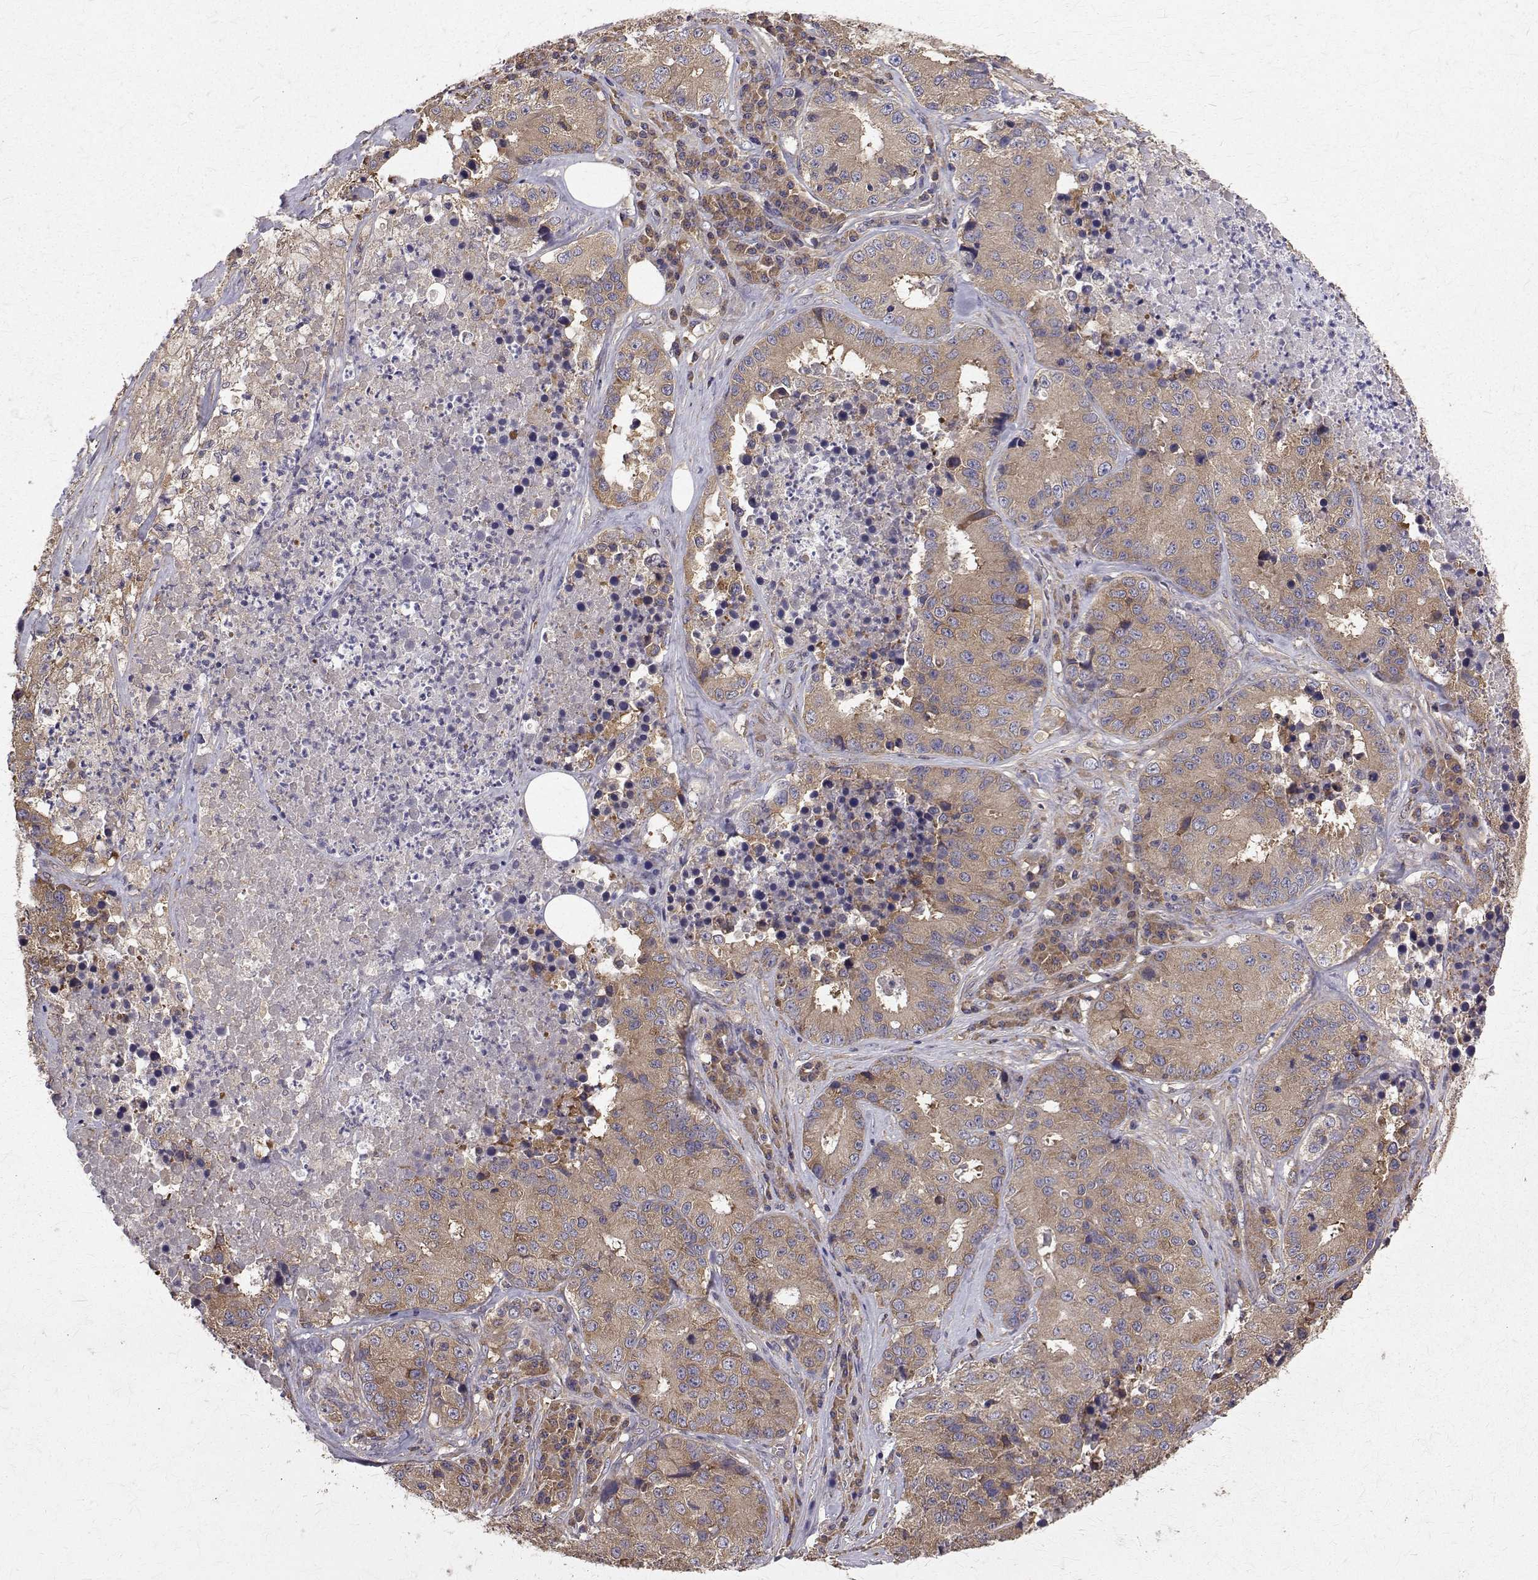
{"staining": {"intensity": "weak", "quantity": ">75%", "location": "cytoplasmic/membranous"}, "tissue": "stomach cancer", "cell_type": "Tumor cells", "image_type": "cancer", "snomed": [{"axis": "morphology", "description": "Adenocarcinoma, NOS"}, {"axis": "topography", "description": "Stomach"}], "caption": "DAB (3,3'-diaminobenzidine) immunohistochemical staining of stomach cancer displays weak cytoplasmic/membranous protein positivity in about >75% of tumor cells.", "gene": "FARSB", "patient": {"sex": "male", "age": 71}}